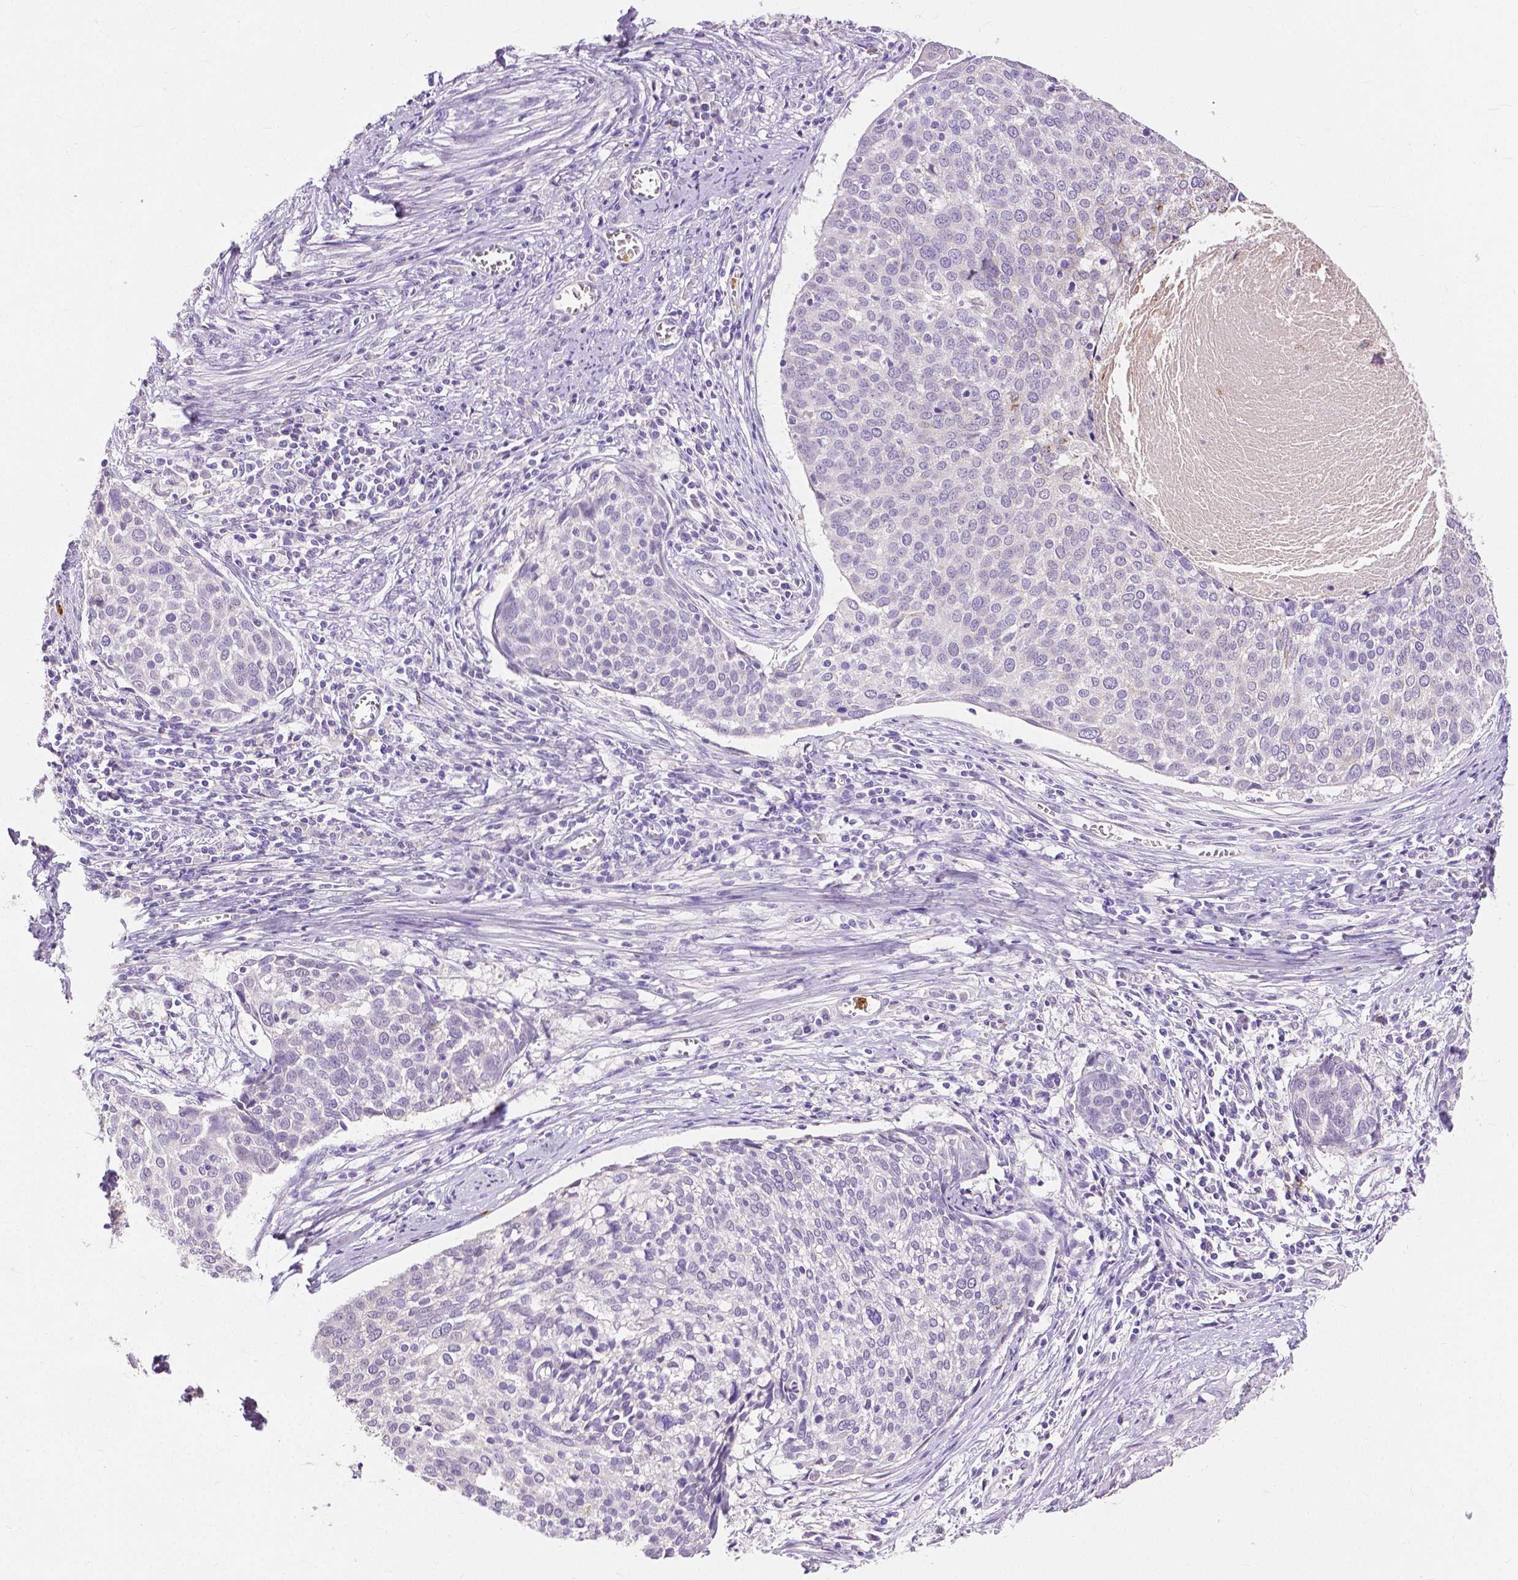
{"staining": {"intensity": "negative", "quantity": "none", "location": "none"}, "tissue": "cervical cancer", "cell_type": "Tumor cells", "image_type": "cancer", "snomed": [{"axis": "morphology", "description": "Squamous cell carcinoma, NOS"}, {"axis": "topography", "description": "Cervix"}], "caption": "Squamous cell carcinoma (cervical) was stained to show a protein in brown. There is no significant positivity in tumor cells.", "gene": "CXCR2", "patient": {"sex": "female", "age": 39}}